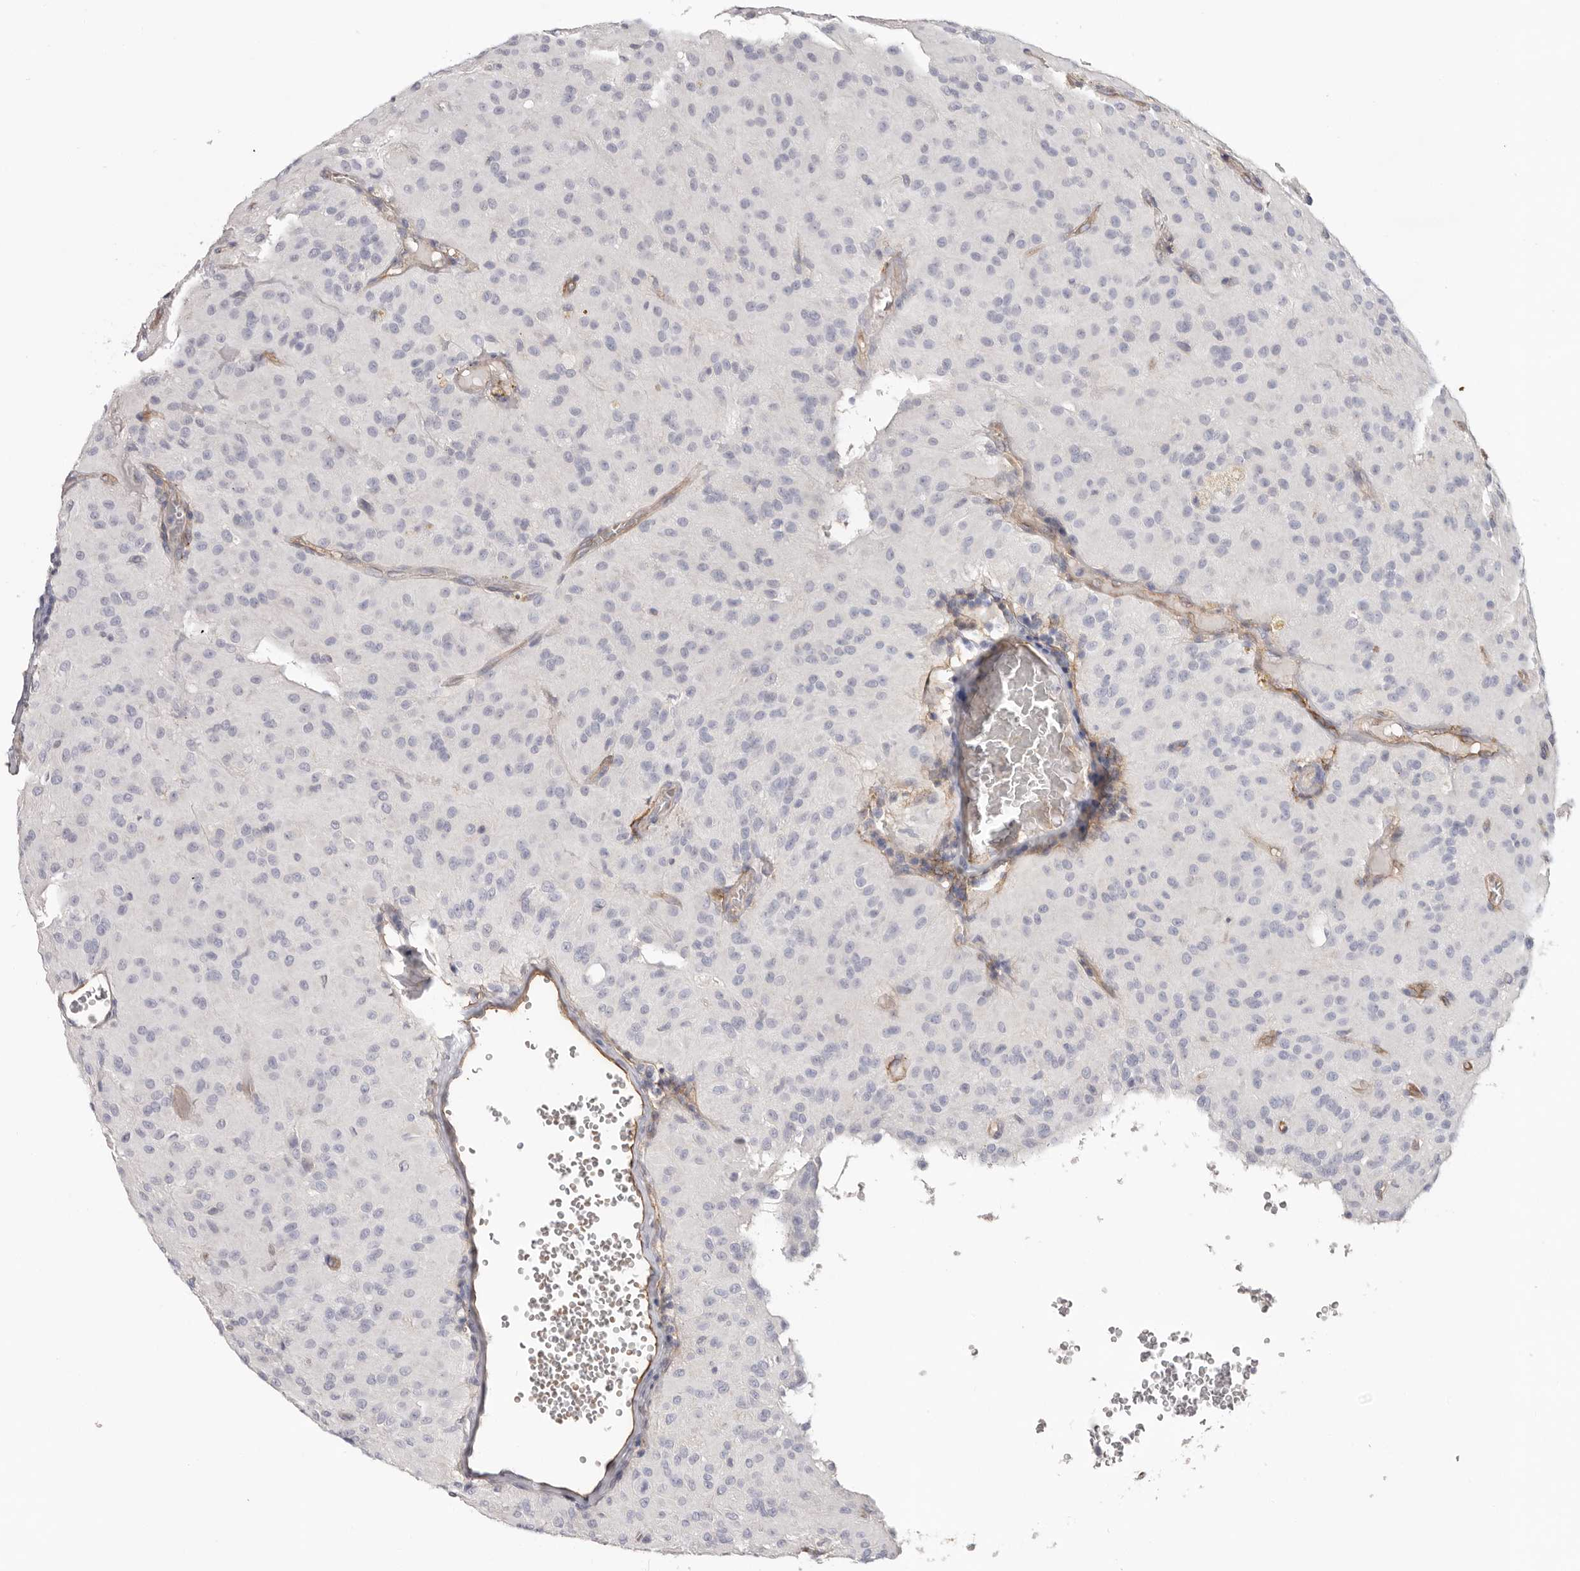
{"staining": {"intensity": "negative", "quantity": "none", "location": "none"}, "tissue": "glioma", "cell_type": "Tumor cells", "image_type": "cancer", "snomed": [{"axis": "morphology", "description": "Glioma, malignant, High grade"}, {"axis": "topography", "description": "Brain"}], "caption": "There is no significant expression in tumor cells of malignant high-grade glioma.", "gene": "LRRC66", "patient": {"sex": "female", "age": 59}}